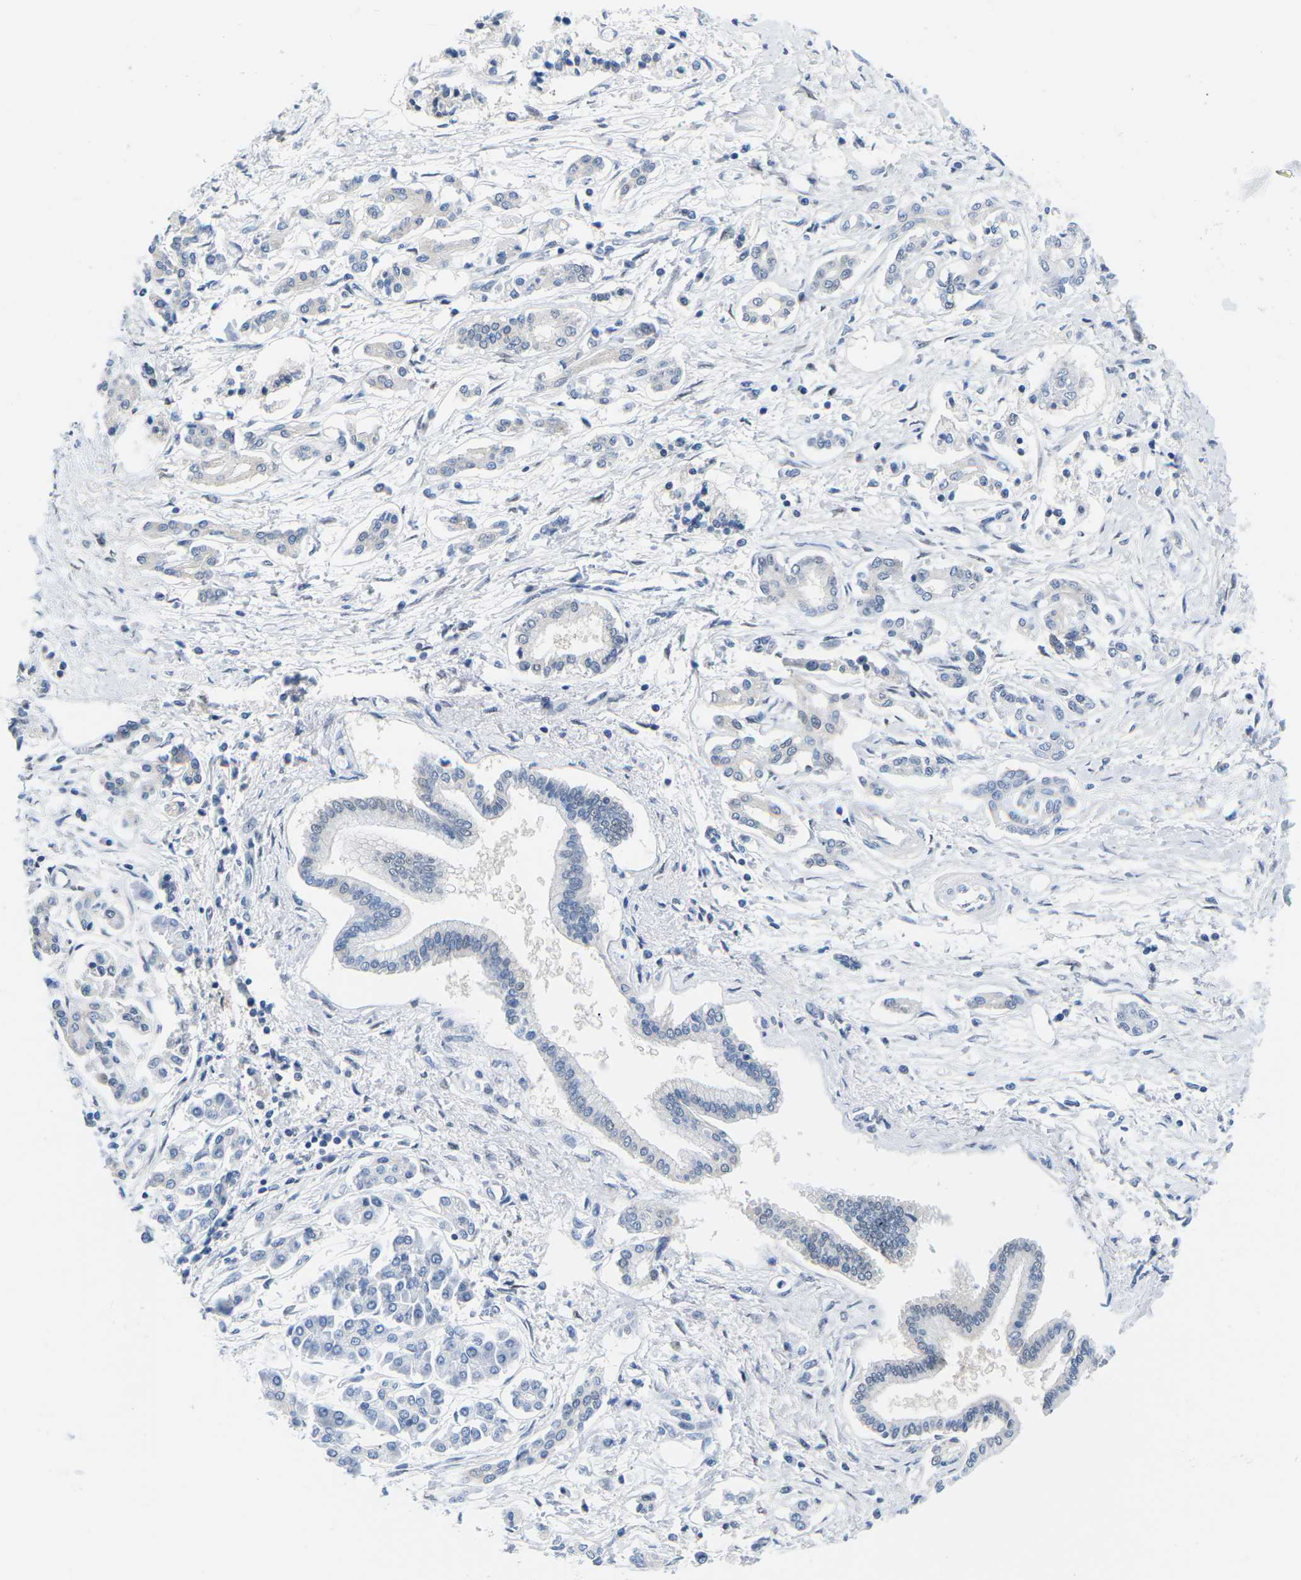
{"staining": {"intensity": "negative", "quantity": "none", "location": "none"}, "tissue": "pancreatic cancer", "cell_type": "Tumor cells", "image_type": "cancer", "snomed": [{"axis": "morphology", "description": "Adenocarcinoma, NOS"}, {"axis": "topography", "description": "Pancreas"}], "caption": "Immunohistochemistry histopathology image of neoplastic tissue: human pancreatic adenocarcinoma stained with DAB (3,3'-diaminobenzidine) exhibits no significant protein staining in tumor cells.", "gene": "UBA7", "patient": {"sex": "male", "age": 56}}